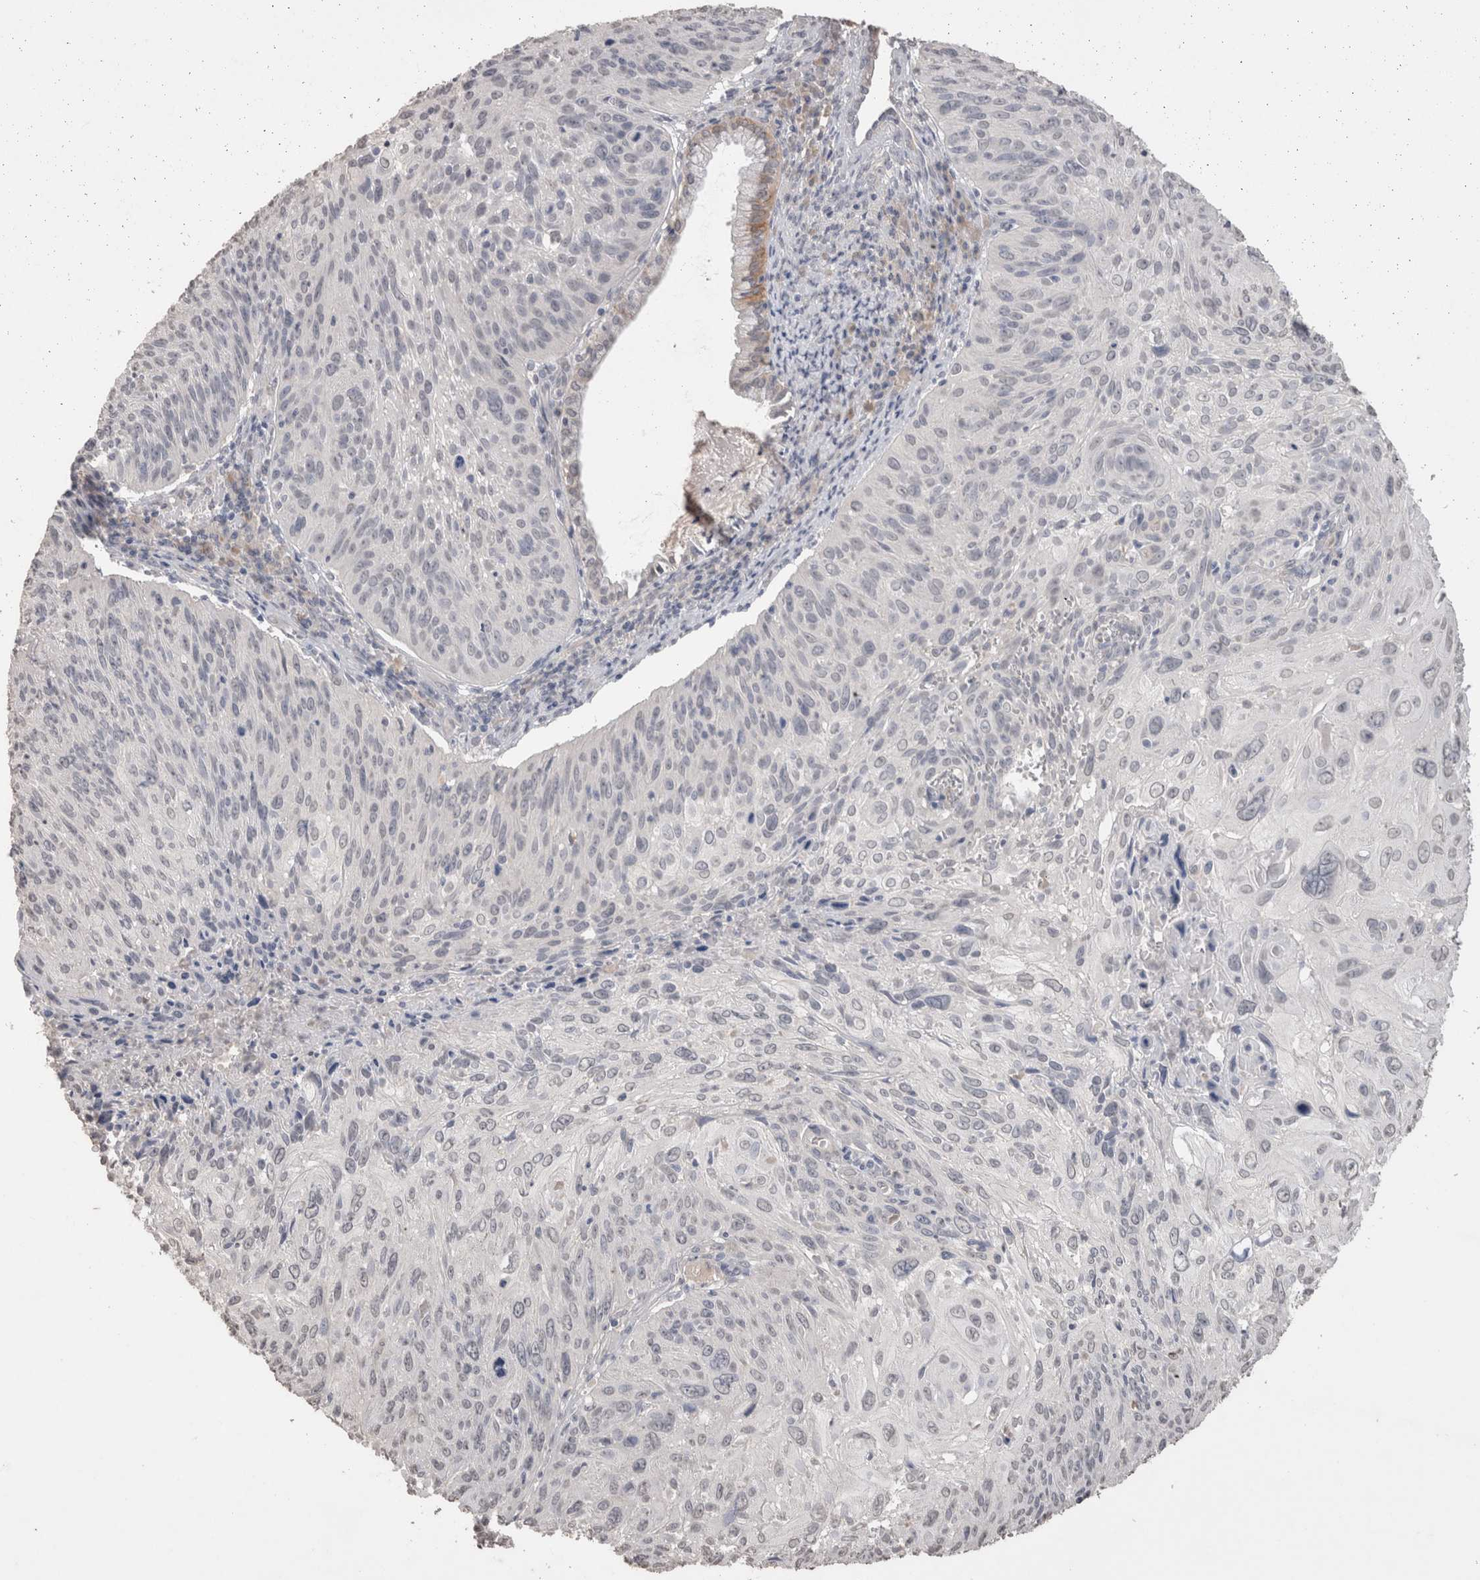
{"staining": {"intensity": "negative", "quantity": "none", "location": "none"}, "tissue": "cervical cancer", "cell_type": "Tumor cells", "image_type": "cancer", "snomed": [{"axis": "morphology", "description": "Squamous cell carcinoma, NOS"}, {"axis": "topography", "description": "Cervix"}], "caption": "An image of human cervical cancer is negative for staining in tumor cells.", "gene": "NAALADL2", "patient": {"sex": "female", "age": 51}}